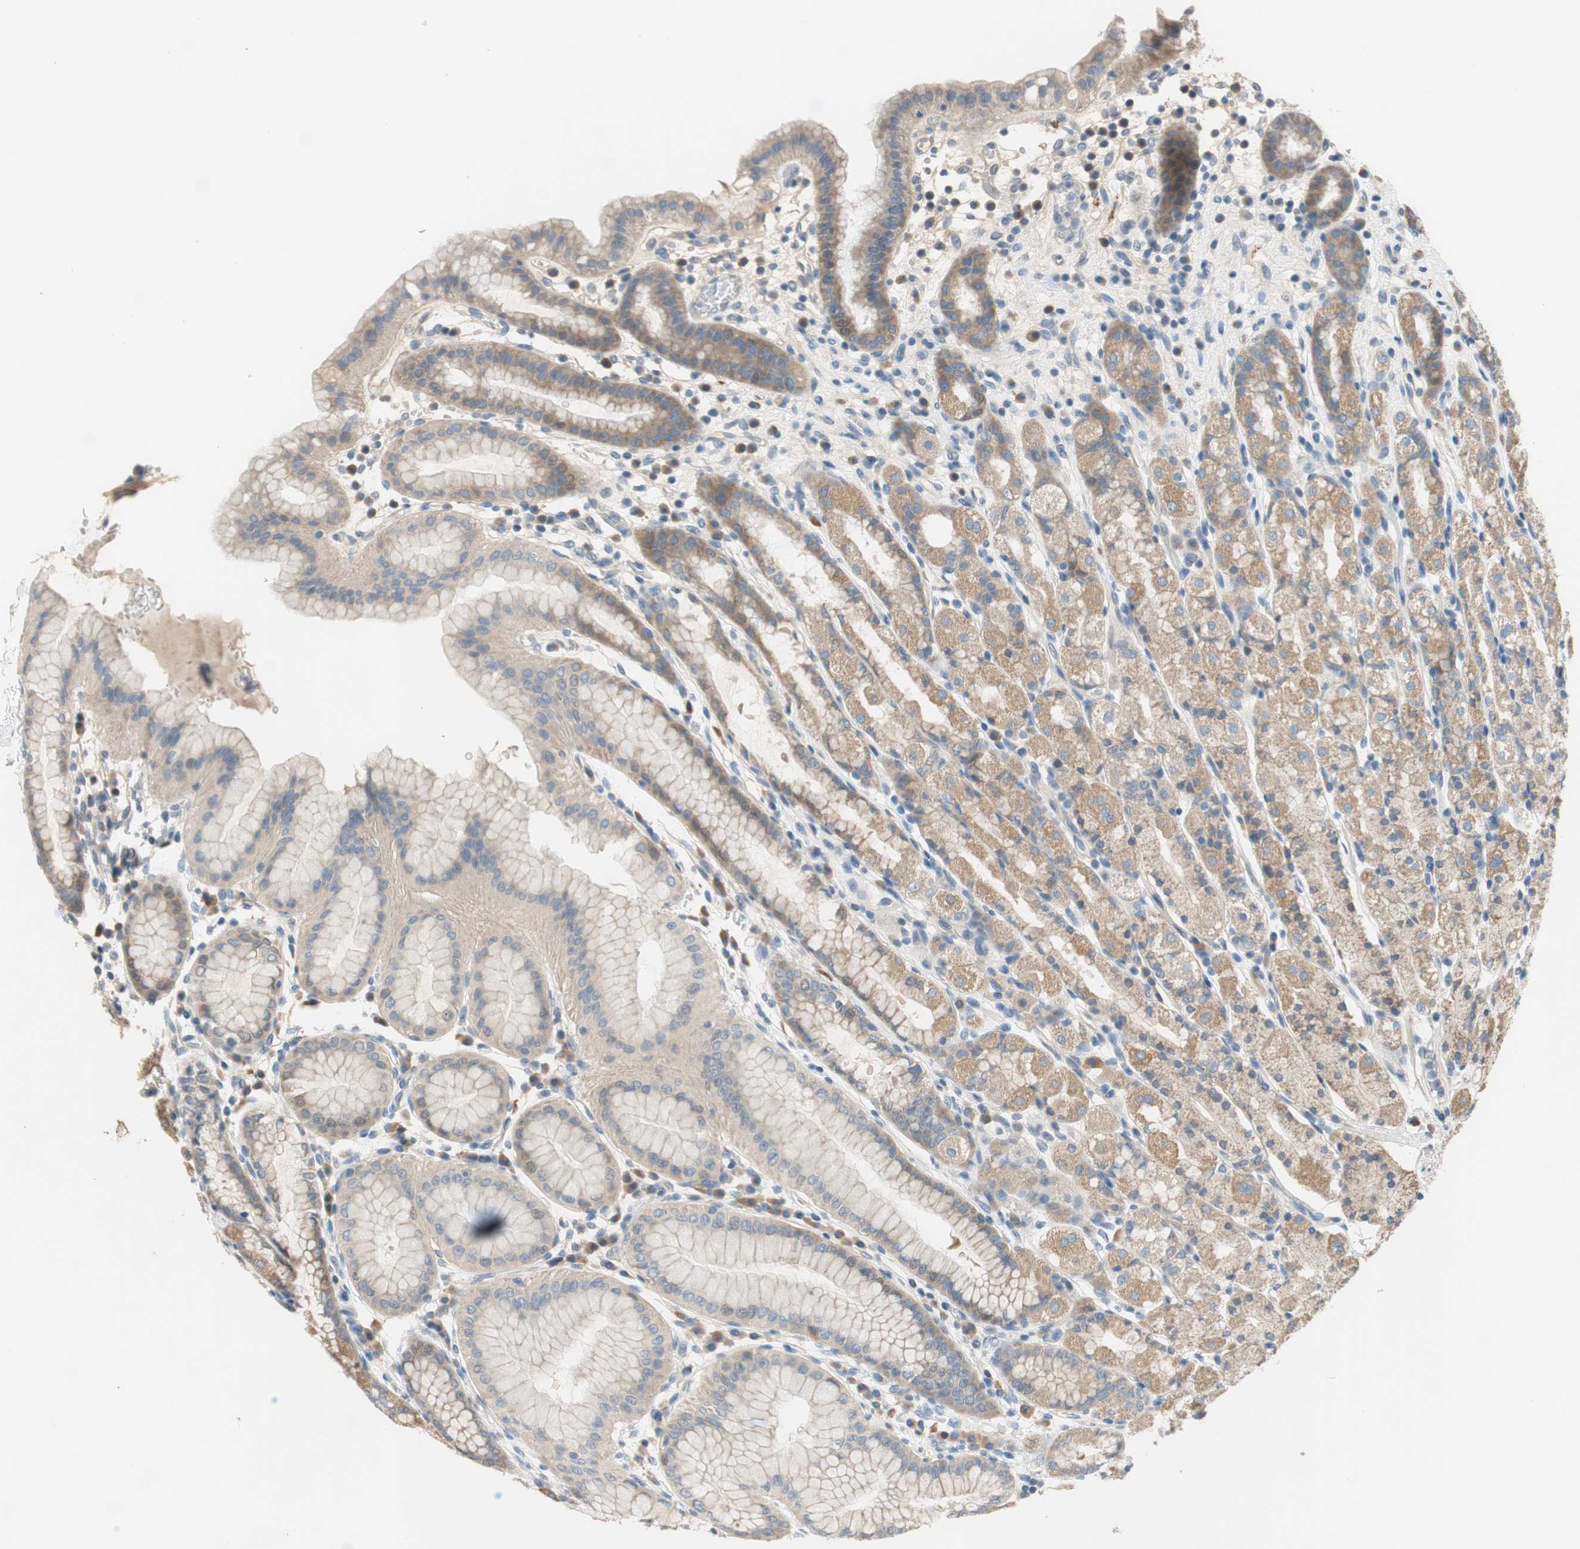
{"staining": {"intensity": "weak", "quantity": "25%-75%", "location": "cytoplasmic/membranous"}, "tissue": "stomach", "cell_type": "Glandular cells", "image_type": "normal", "snomed": [{"axis": "morphology", "description": "Normal tissue, NOS"}, {"axis": "topography", "description": "Stomach, upper"}], "caption": "A low amount of weak cytoplasmic/membranous expression is seen in about 25%-75% of glandular cells in normal stomach.", "gene": "TACR3", "patient": {"sex": "male", "age": 68}}